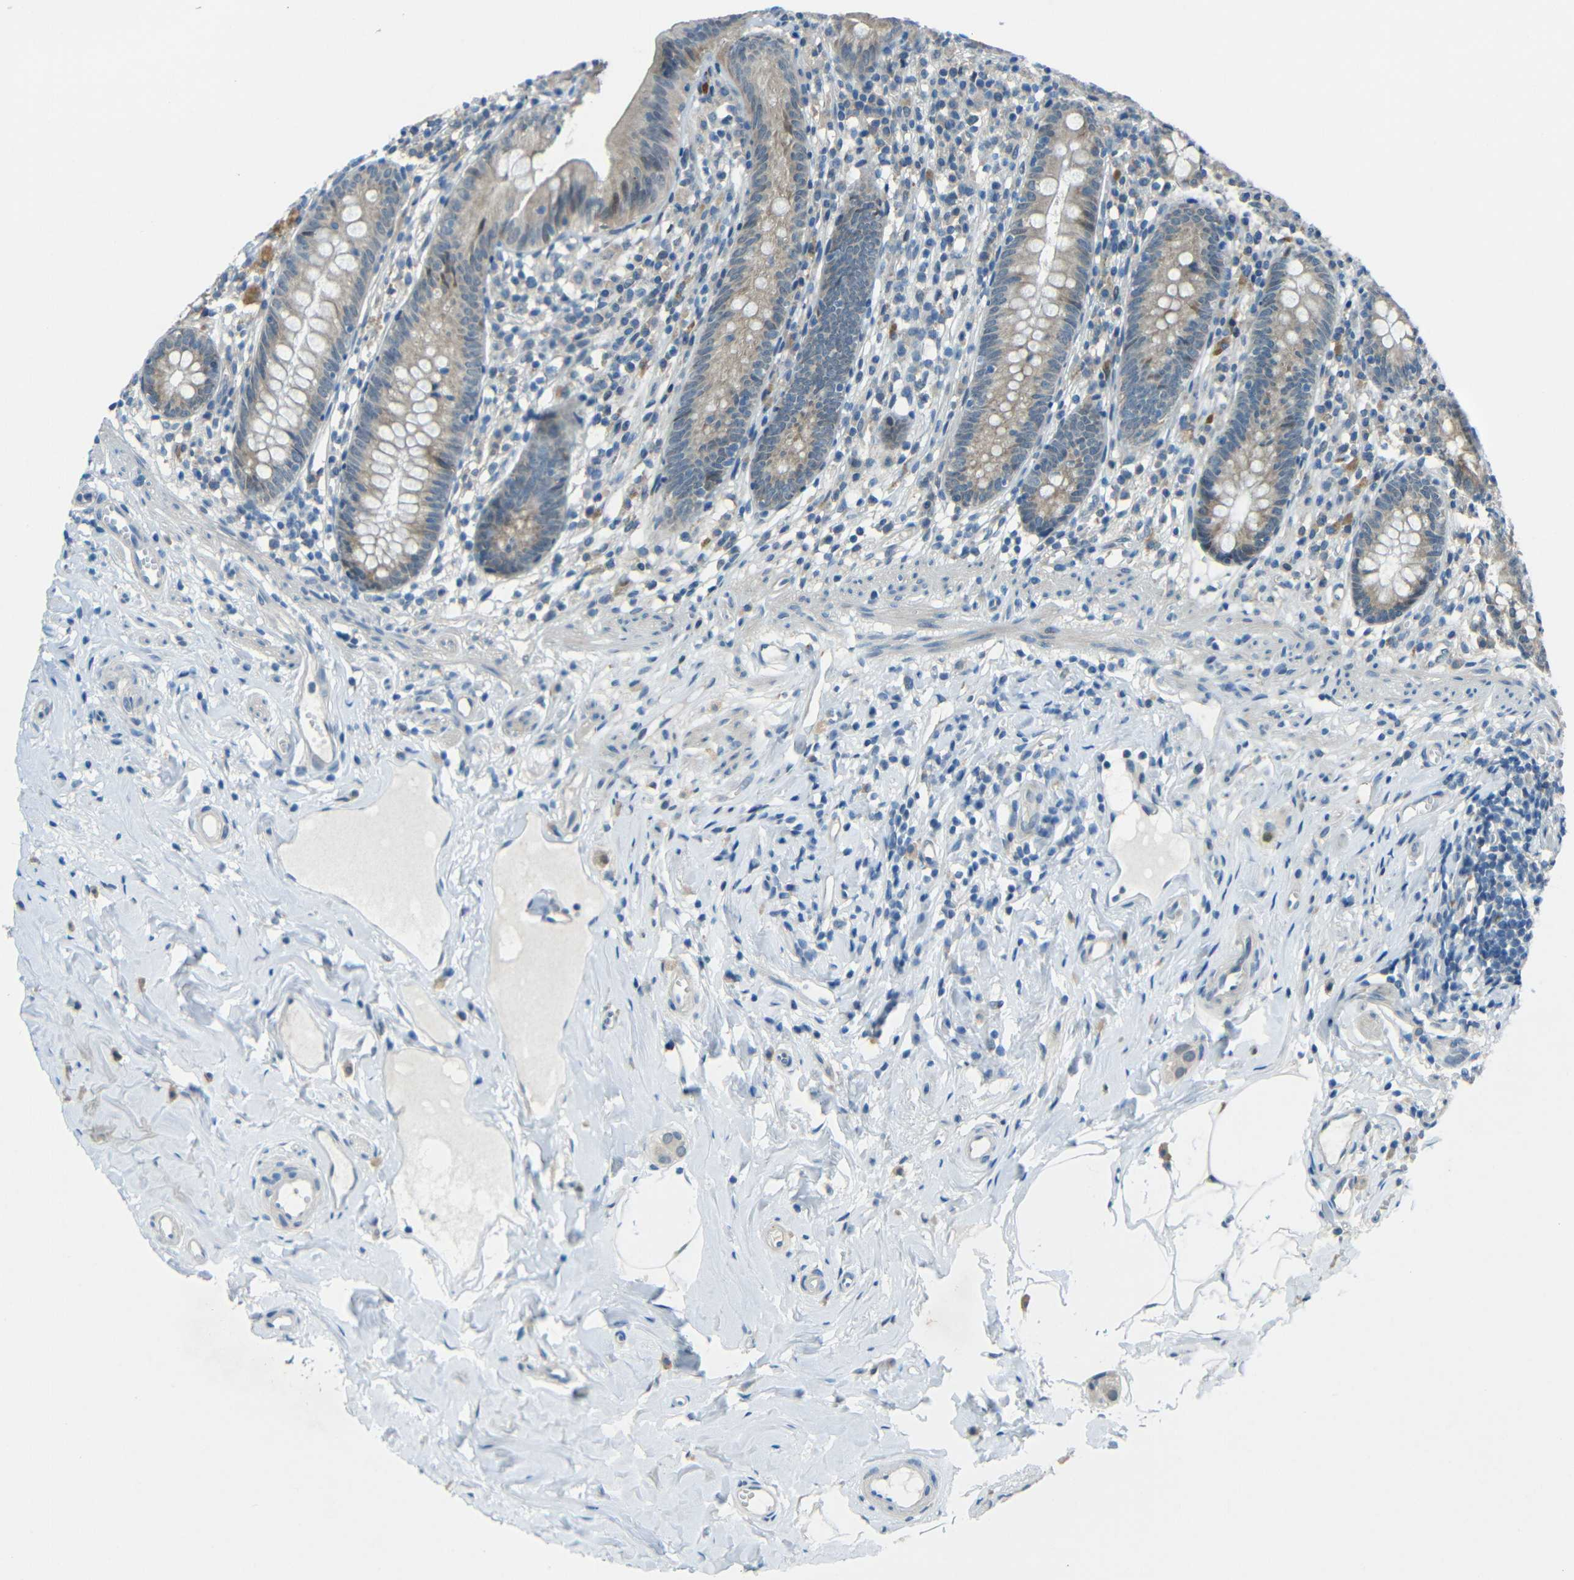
{"staining": {"intensity": "weak", "quantity": ">75%", "location": "cytoplasmic/membranous"}, "tissue": "appendix", "cell_type": "Glandular cells", "image_type": "normal", "snomed": [{"axis": "morphology", "description": "Normal tissue, NOS"}, {"axis": "topography", "description": "Appendix"}], "caption": "The micrograph reveals immunohistochemical staining of normal appendix. There is weak cytoplasmic/membranous staining is seen in about >75% of glandular cells.", "gene": "ANKRD22", "patient": {"sex": "male", "age": 52}}